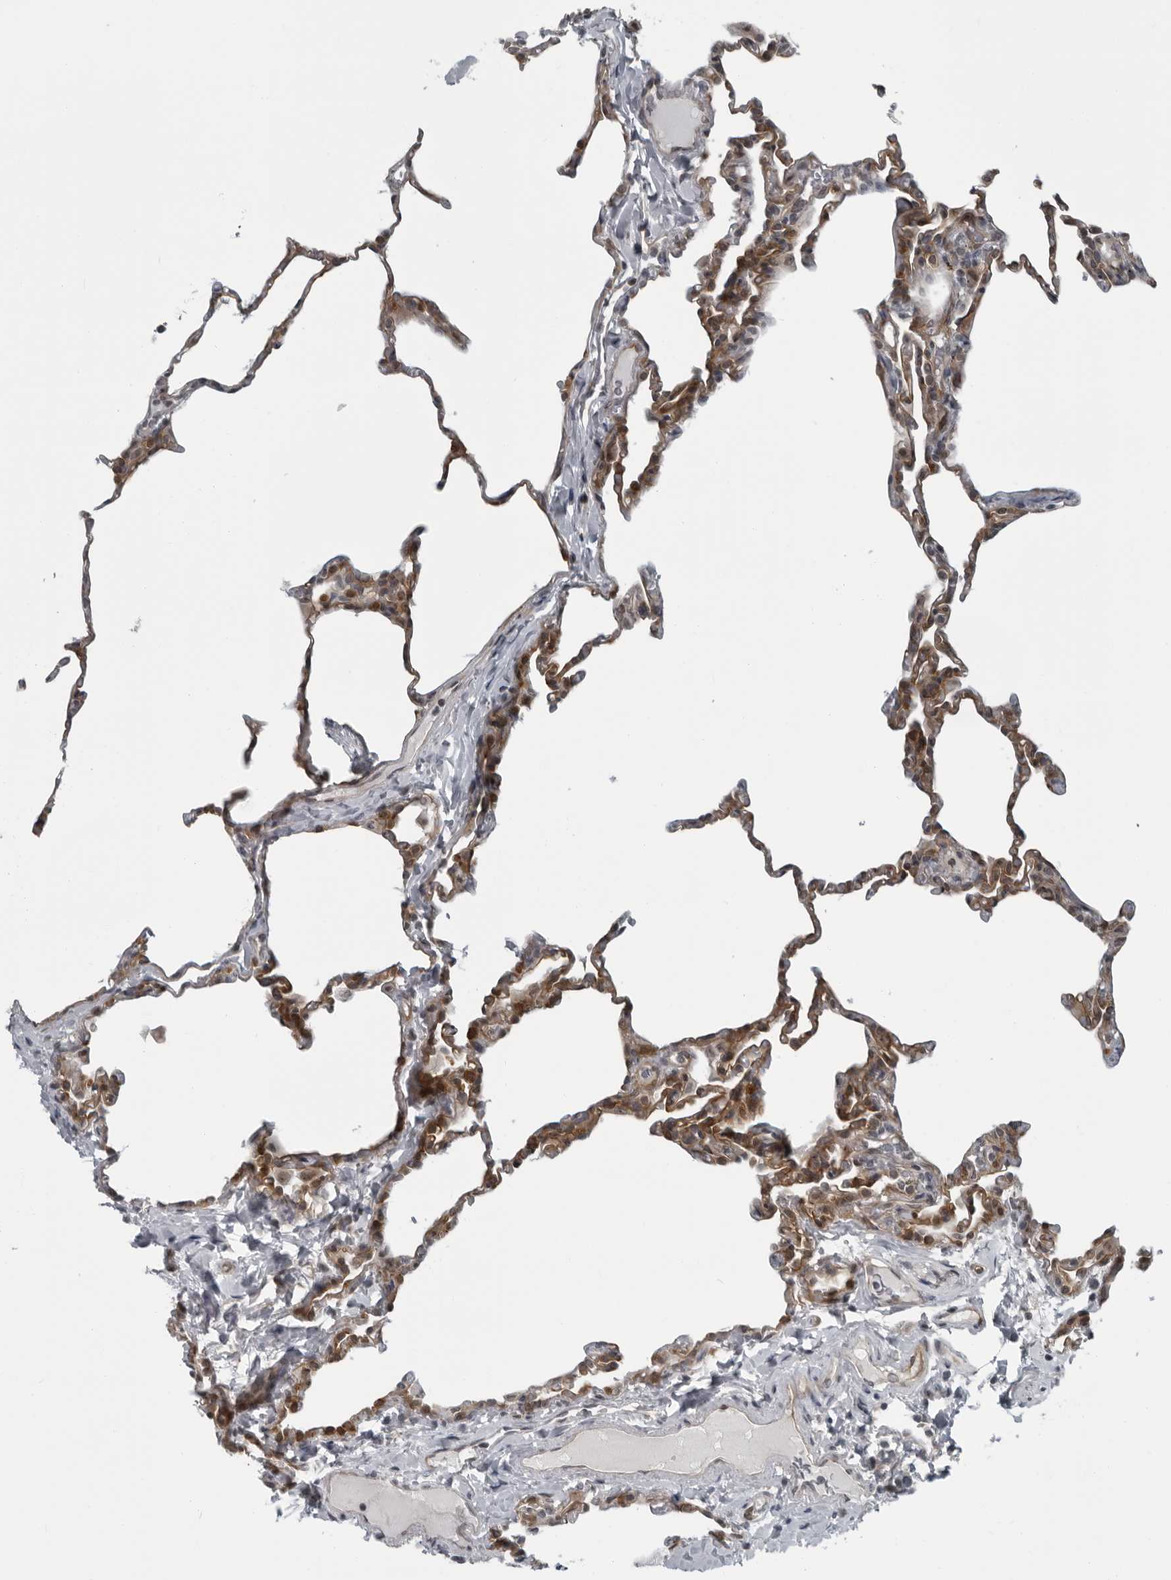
{"staining": {"intensity": "moderate", "quantity": "<25%", "location": "cytoplasmic/membranous,nuclear"}, "tissue": "lung", "cell_type": "Alveolar cells", "image_type": "normal", "snomed": [{"axis": "morphology", "description": "Normal tissue, NOS"}, {"axis": "topography", "description": "Lung"}], "caption": "Immunohistochemical staining of normal human lung displays moderate cytoplasmic/membranous,nuclear protein positivity in approximately <25% of alveolar cells. The staining was performed using DAB (3,3'-diaminobenzidine) to visualize the protein expression in brown, while the nuclei were stained in blue with hematoxylin (Magnification: 20x).", "gene": "FAM102B", "patient": {"sex": "male", "age": 20}}